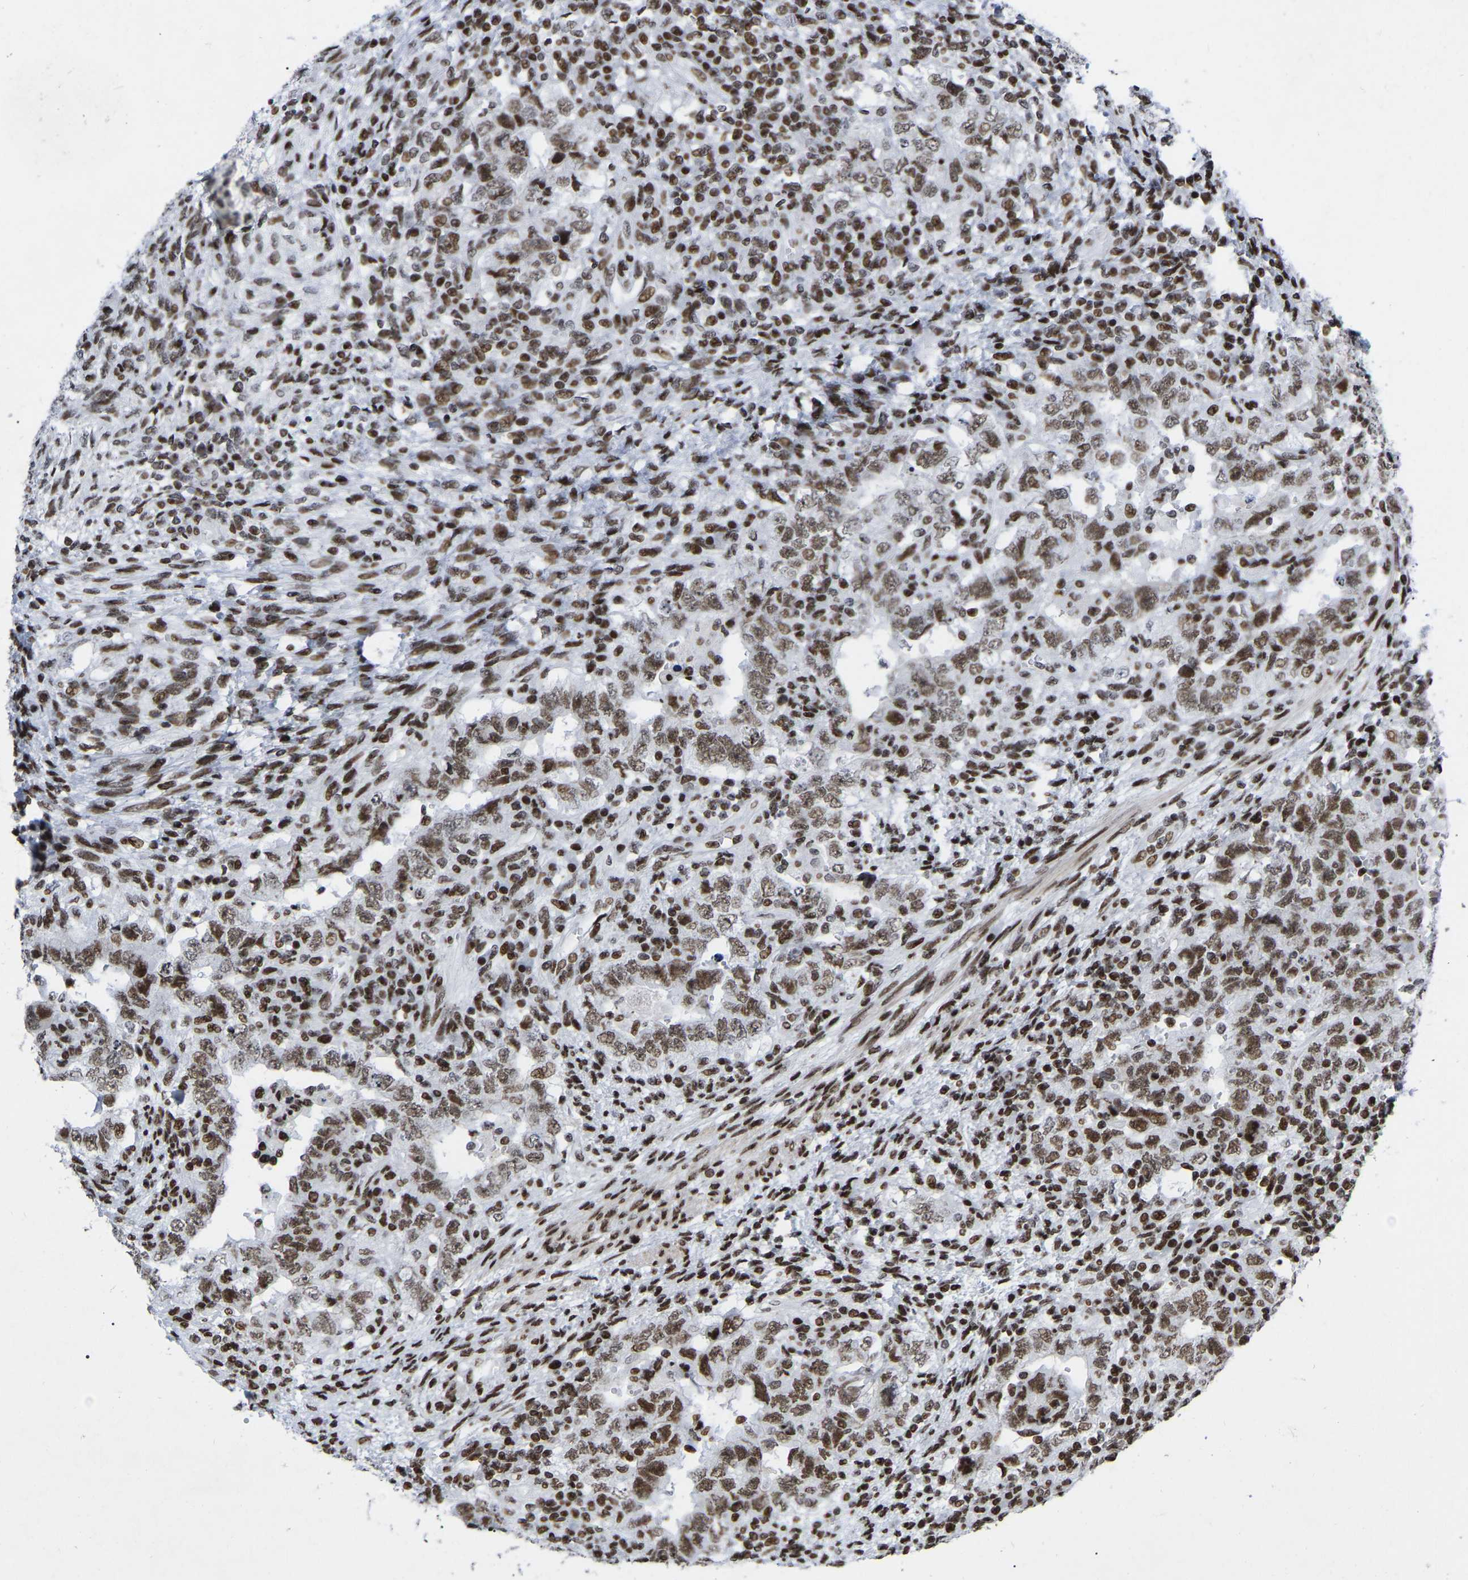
{"staining": {"intensity": "moderate", "quantity": ">75%", "location": "nuclear"}, "tissue": "testis cancer", "cell_type": "Tumor cells", "image_type": "cancer", "snomed": [{"axis": "morphology", "description": "Carcinoma, Embryonal, NOS"}, {"axis": "topography", "description": "Testis"}], "caption": "A brown stain highlights moderate nuclear positivity of a protein in human testis cancer tumor cells. Nuclei are stained in blue.", "gene": "PRCC", "patient": {"sex": "male", "age": 26}}